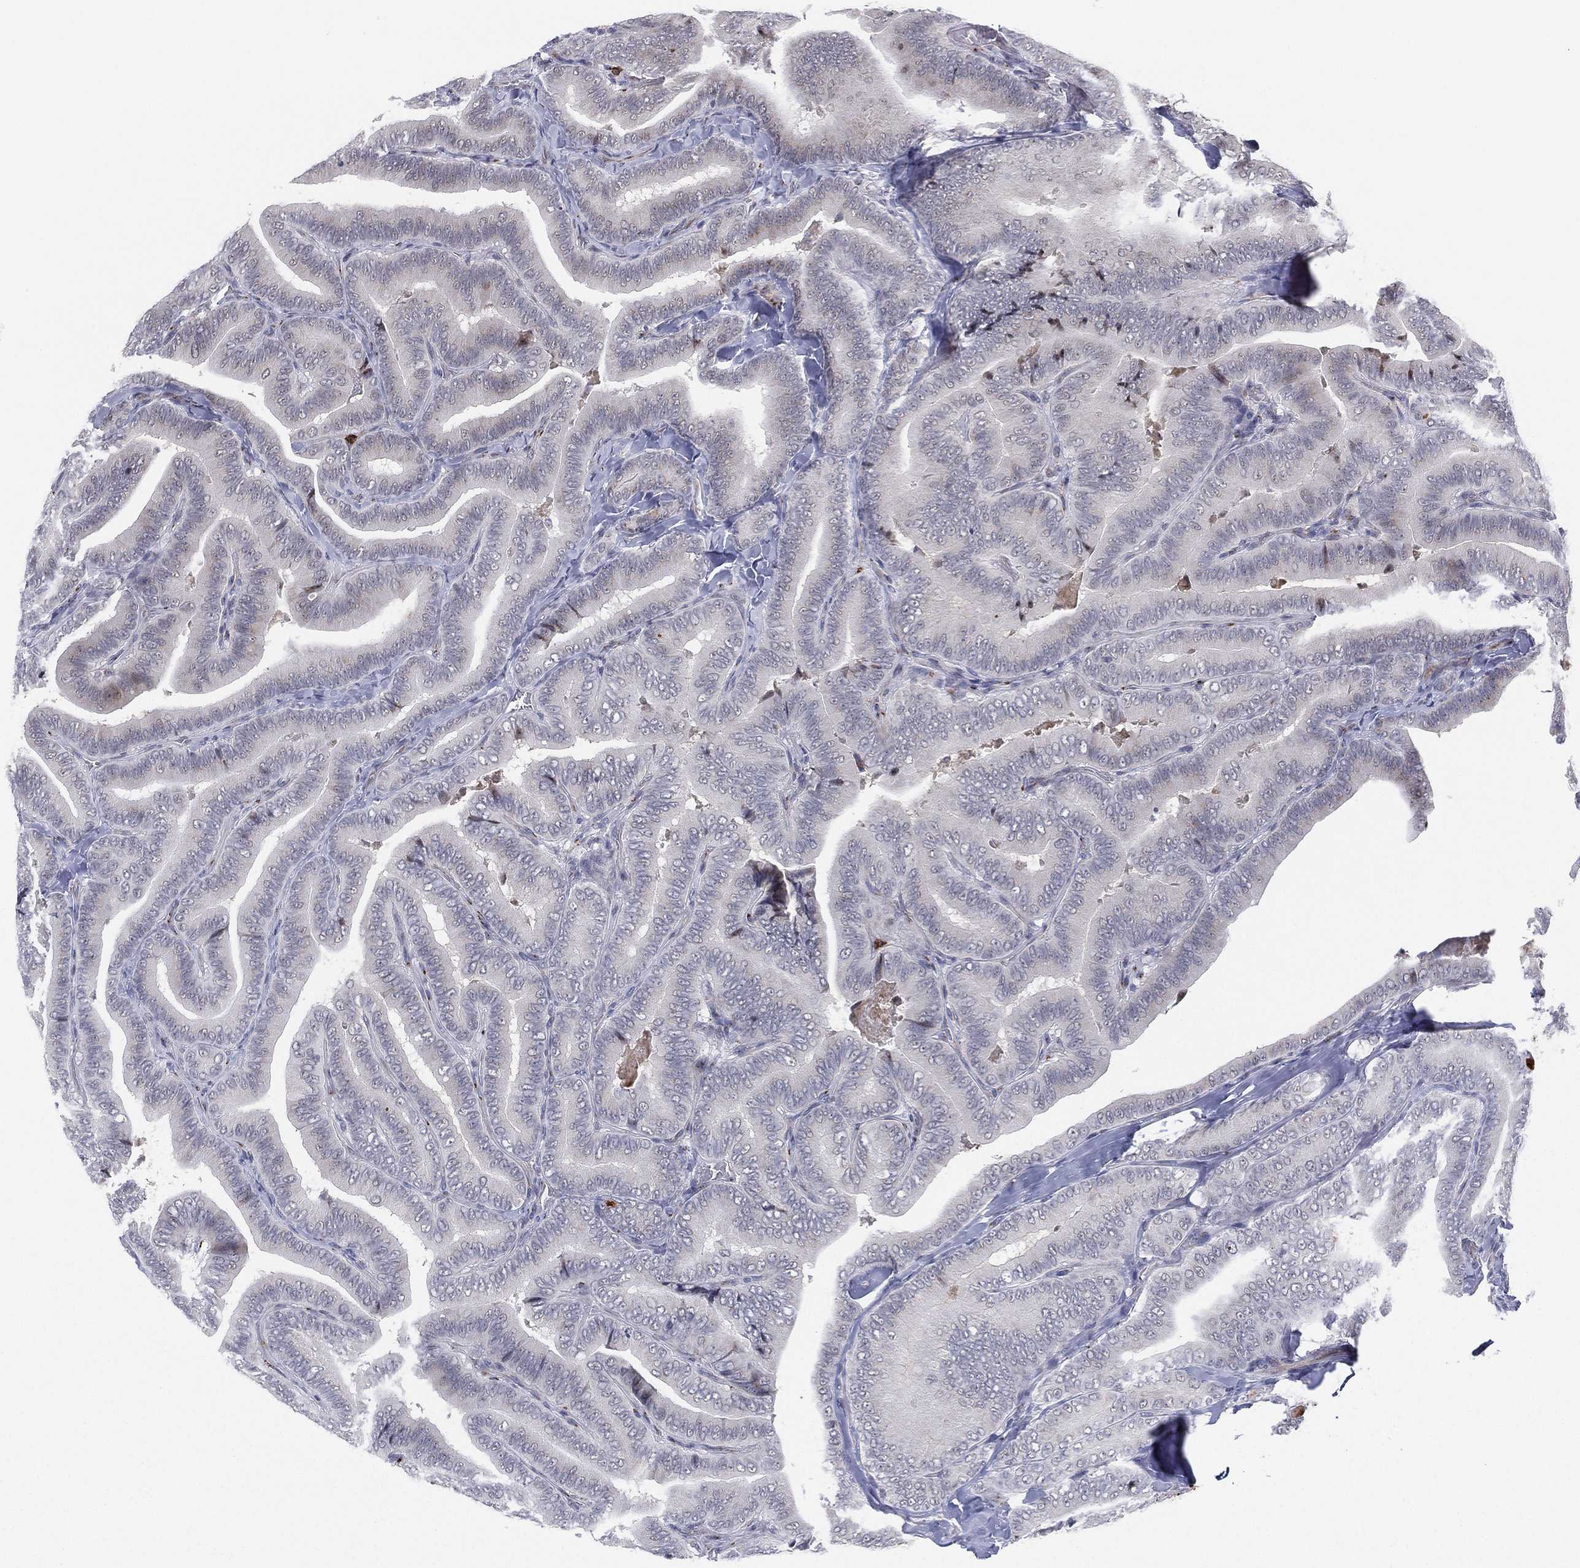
{"staining": {"intensity": "negative", "quantity": "none", "location": "none"}, "tissue": "thyroid cancer", "cell_type": "Tumor cells", "image_type": "cancer", "snomed": [{"axis": "morphology", "description": "Papillary adenocarcinoma, NOS"}, {"axis": "topography", "description": "Thyroid gland"}], "caption": "Immunohistochemical staining of human papillary adenocarcinoma (thyroid) displays no significant expression in tumor cells.", "gene": "CD177", "patient": {"sex": "male", "age": 61}}